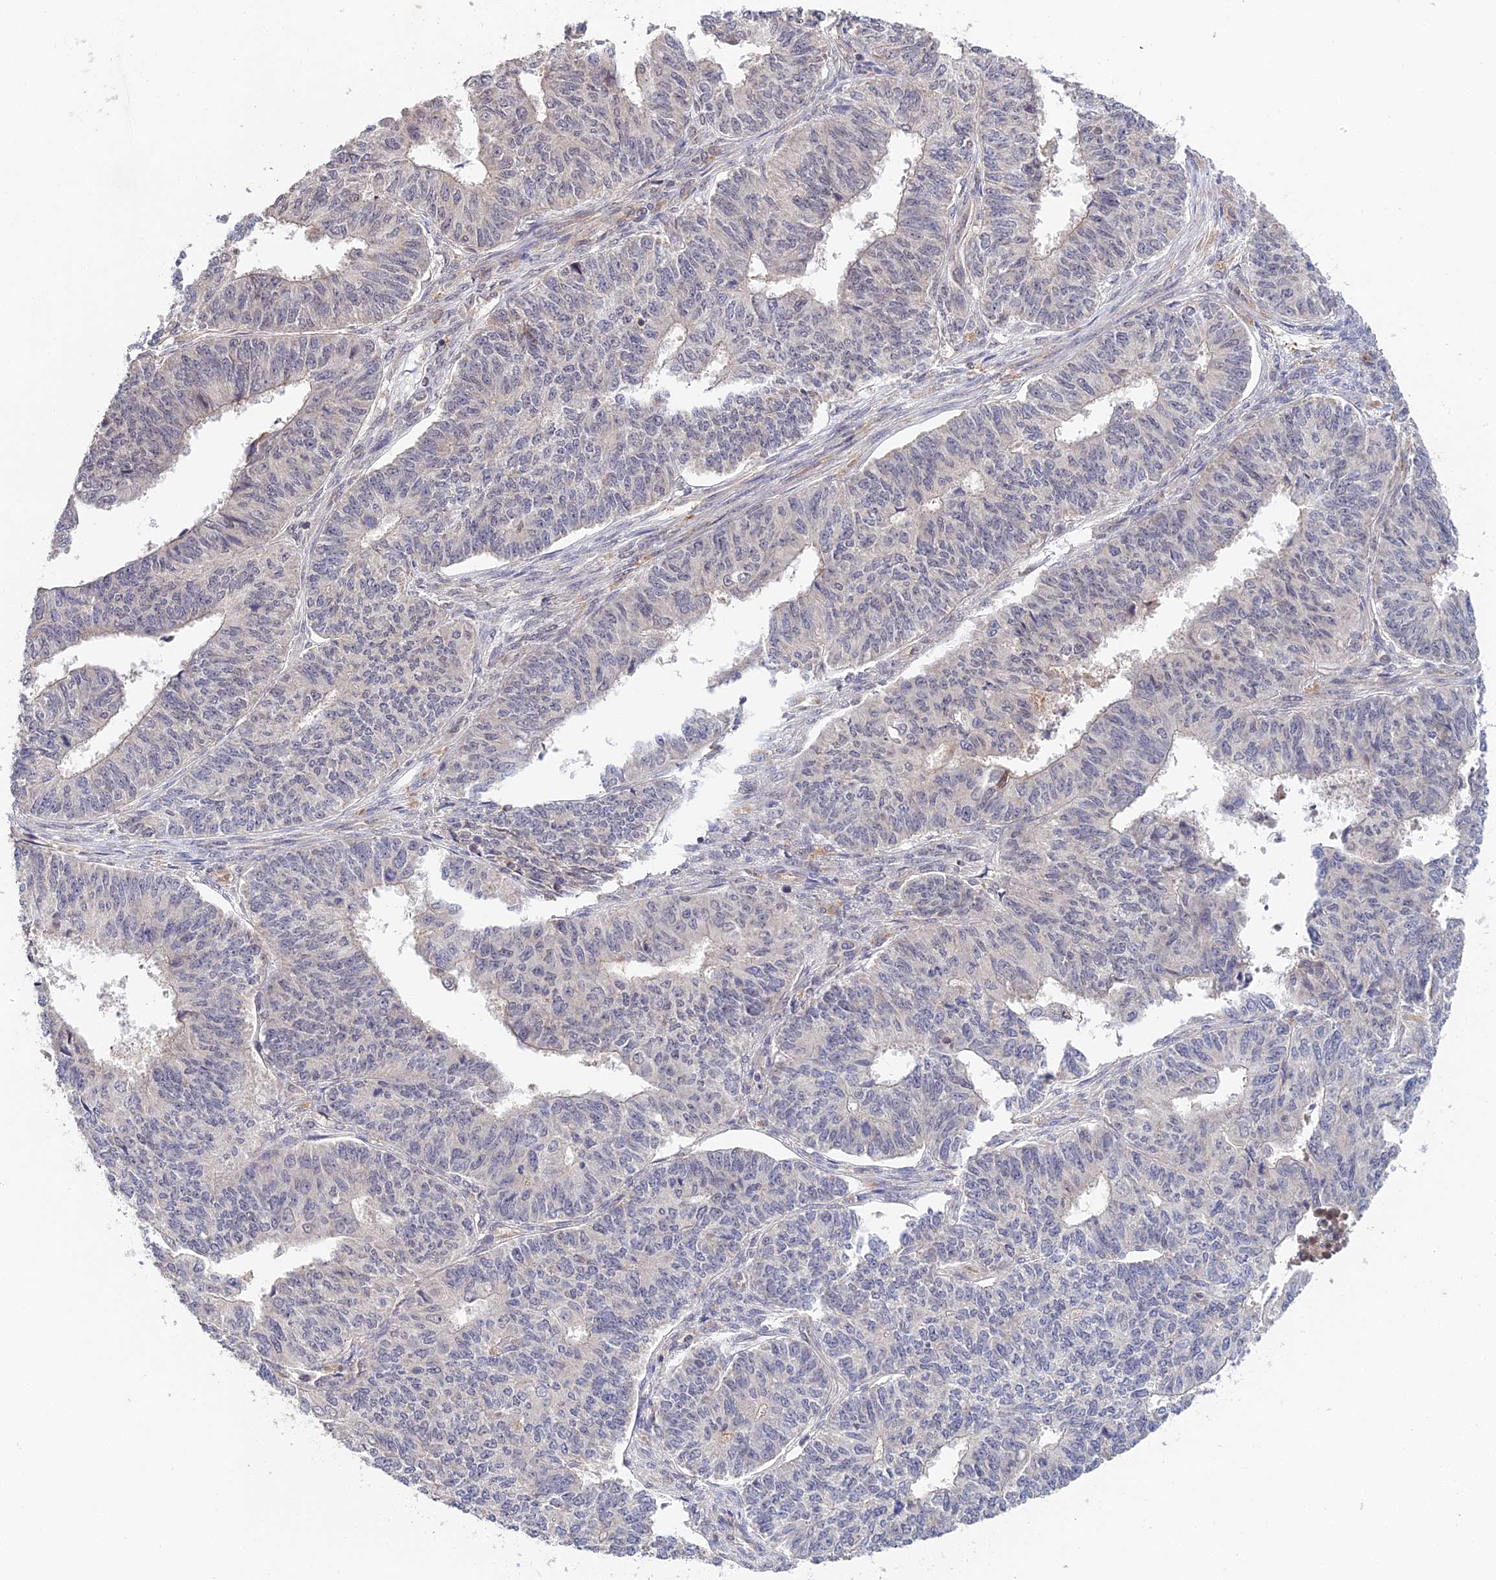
{"staining": {"intensity": "negative", "quantity": "none", "location": "none"}, "tissue": "endometrial cancer", "cell_type": "Tumor cells", "image_type": "cancer", "snomed": [{"axis": "morphology", "description": "Adenocarcinoma, NOS"}, {"axis": "topography", "description": "Endometrium"}], "caption": "The micrograph exhibits no significant staining in tumor cells of endometrial adenocarcinoma.", "gene": "TPRX1", "patient": {"sex": "female", "age": 32}}